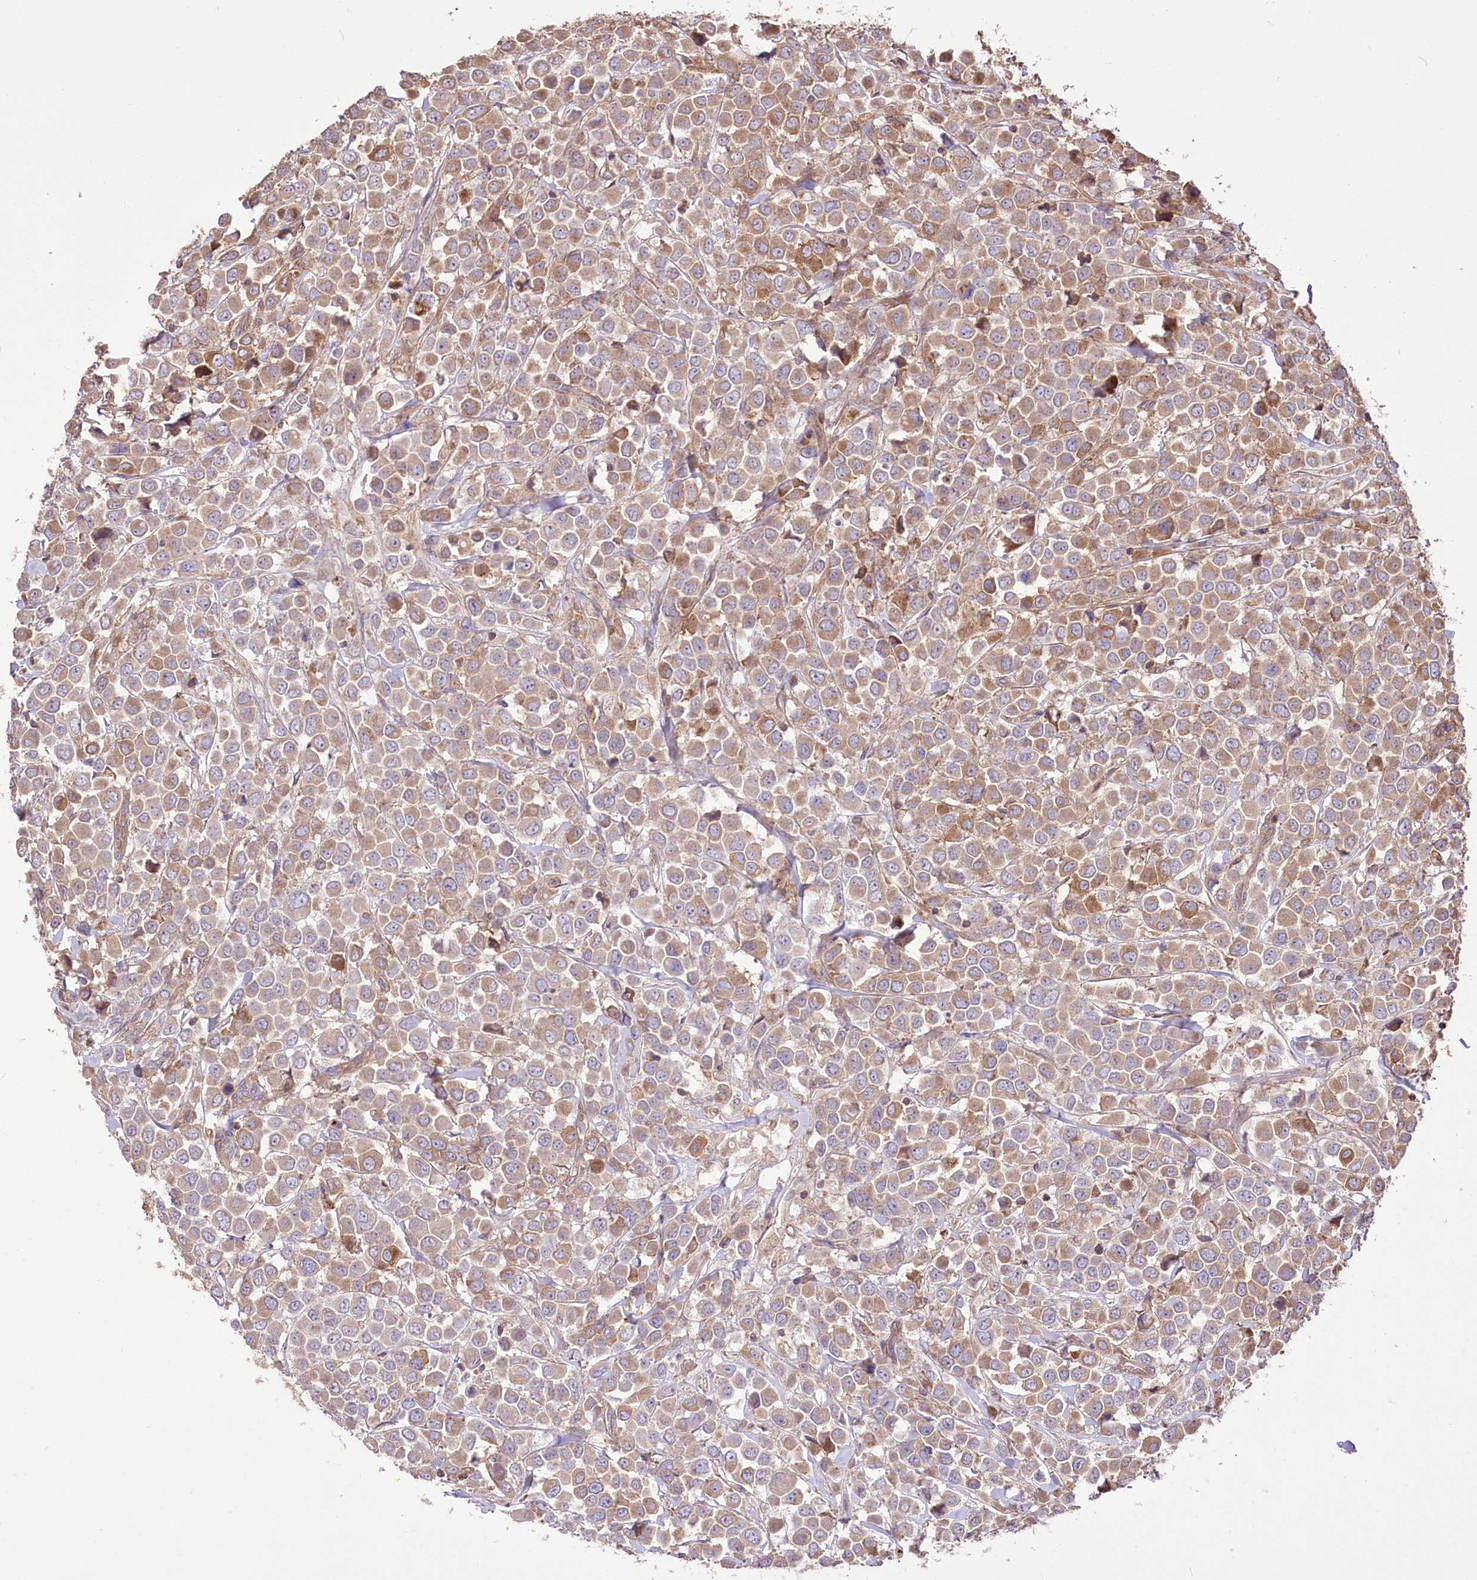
{"staining": {"intensity": "moderate", "quantity": "25%-75%", "location": "cytoplasmic/membranous"}, "tissue": "breast cancer", "cell_type": "Tumor cells", "image_type": "cancer", "snomed": [{"axis": "morphology", "description": "Duct carcinoma"}, {"axis": "topography", "description": "Breast"}], "caption": "This is an image of immunohistochemistry (IHC) staining of breast cancer (intraductal carcinoma), which shows moderate staining in the cytoplasmic/membranous of tumor cells.", "gene": "XYLB", "patient": {"sex": "female", "age": 61}}